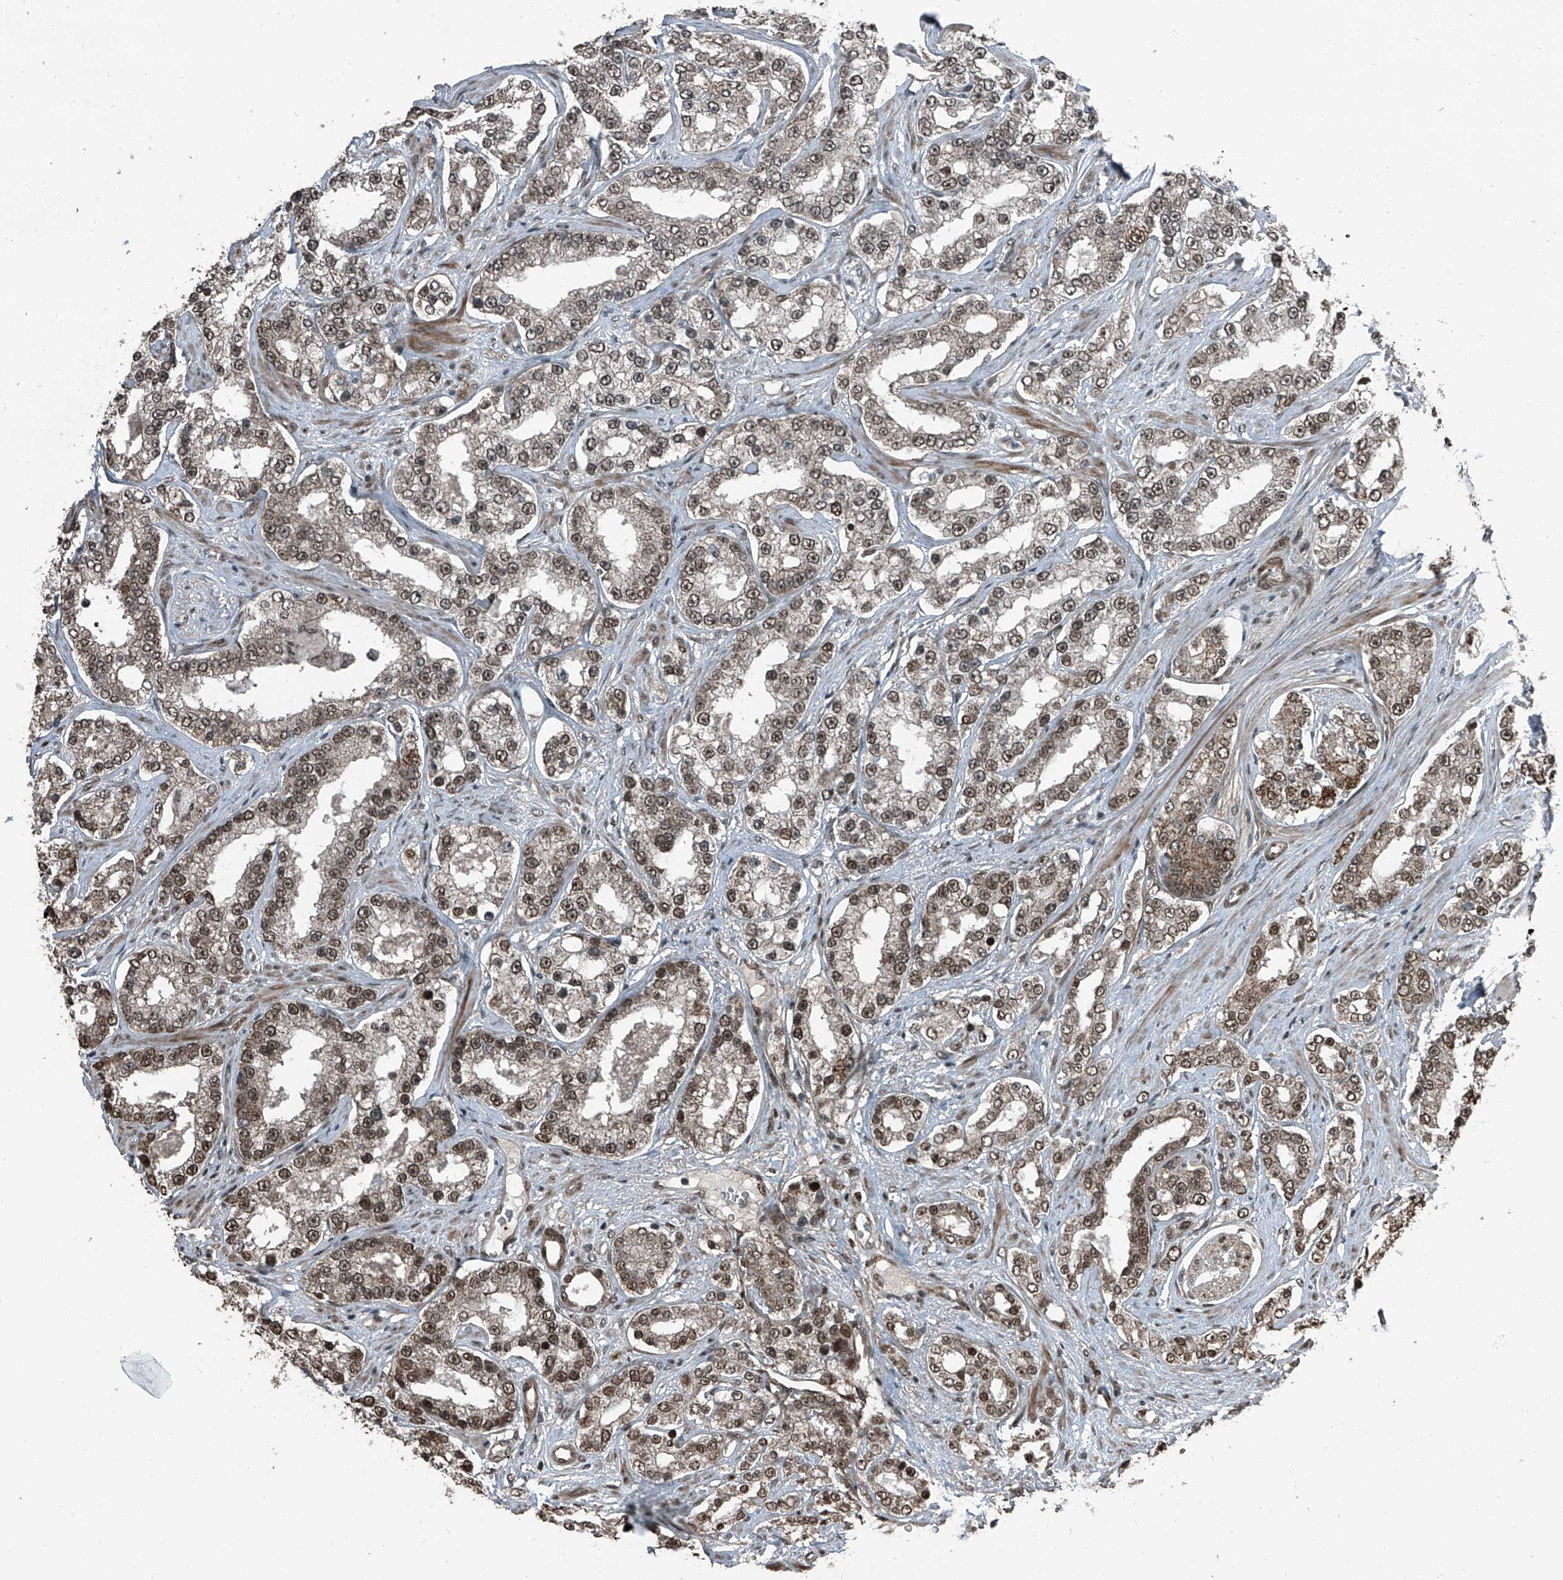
{"staining": {"intensity": "moderate", "quantity": "25%-75%", "location": "cytoplasmic/membranous,nuclear"}, "tissue": "prostate cancer", "cell_type": "Tumor cells", "image_type": "cancer", "snomed": [{"axis": "morphology", "description": "Normal tissue, NOS"}, {"axis": "morphology", "description": "Adenocarcinoma, High grade"}, {"axis": "topography", "description": "Prostate"}], "caption": "Immunohistochemical staining of human prostate cancer (high-grade adenocarcinoma) displays moderate cytoplasmic/membranous and nuclear protein positivity in approximately 25%-75% of tumor cells.", "gene": "ZNF570", "patient": {"sex": "male", "age": 83}}